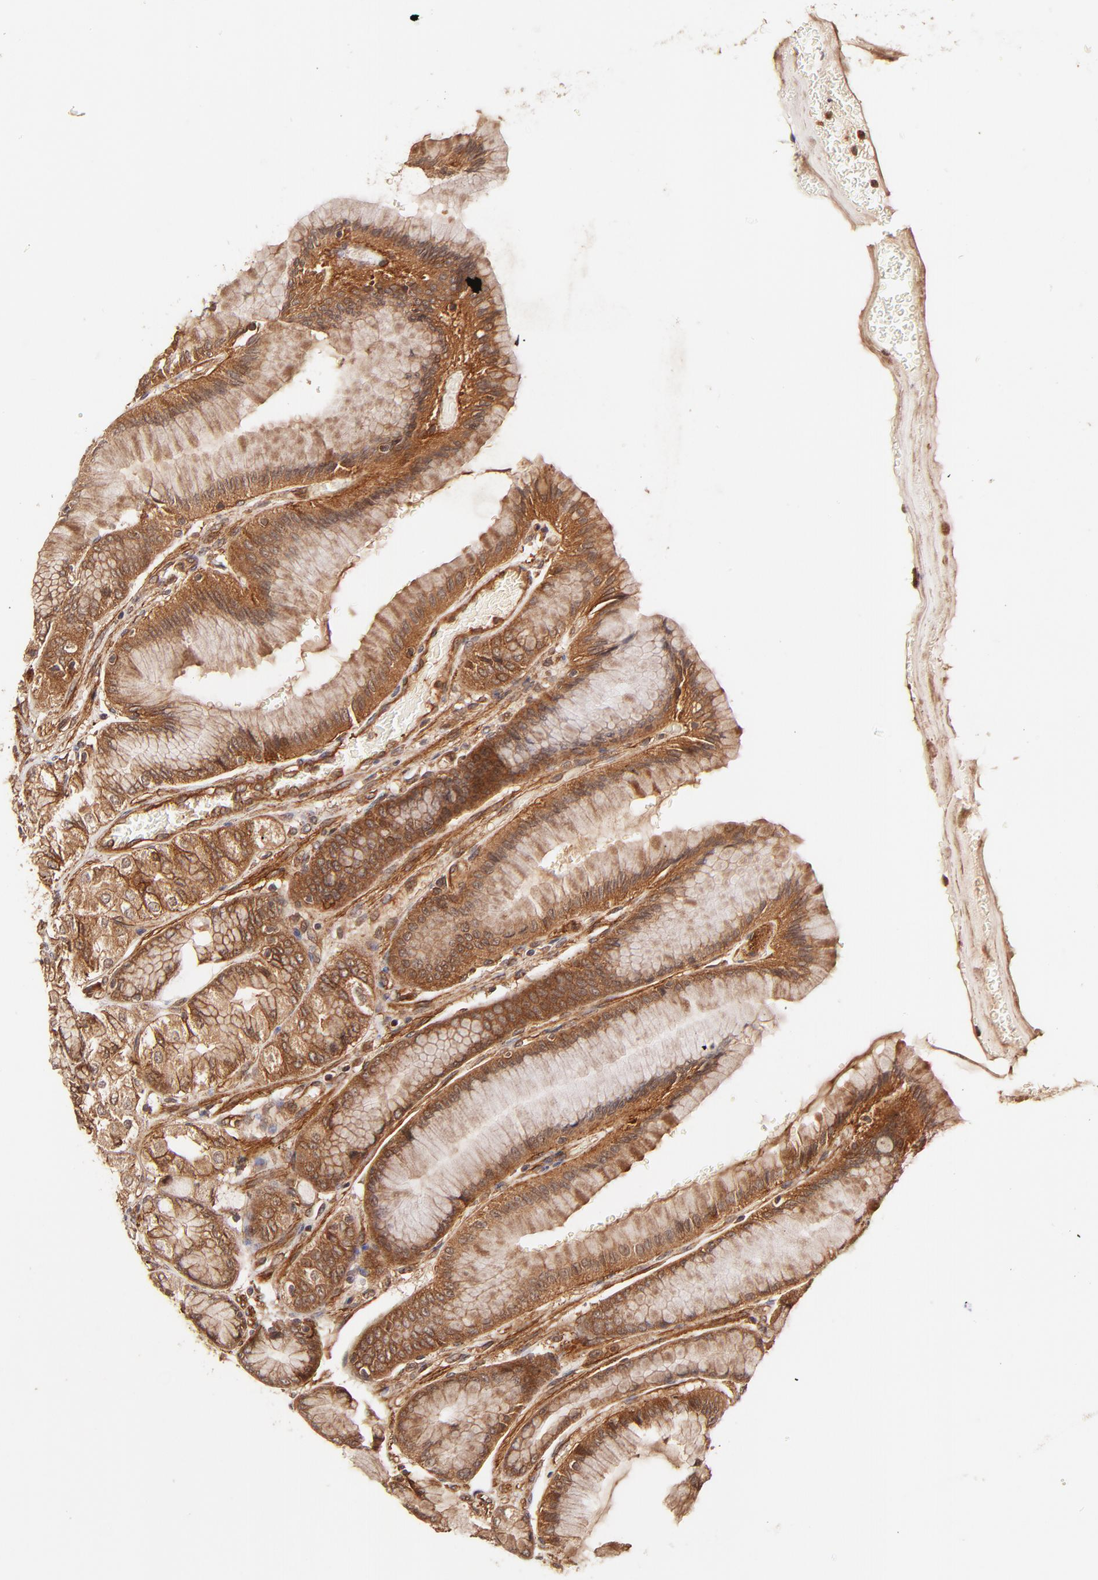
{"staining": {"intensity": "moderate", "quantity": ">75%", "location": "cytoplasmic/membranous"}, "tissue": "stomach", "cell_type": "Glandular cells", "image_type": "normal", "snomed": [{"axis": "morphology", "description": "Normal tissue, NOS"}, {"axis": "morphology", "description": "Adenocarcinoma, NOS"}, {"axis": "topography", "description": "Stomach"}, {"axis": "topography", "description": "Stomach, lower"}], "caption": "Protein expression analysis of benign human stomach reveals moderate cytoplasmic/membranous staining in approximately >75% of glandular cells. (brown staining indicates protein expression, while blue staining denotes nuclei).", "gene": "ITGB1", "patient": {"sex": "female", "age": 65}}